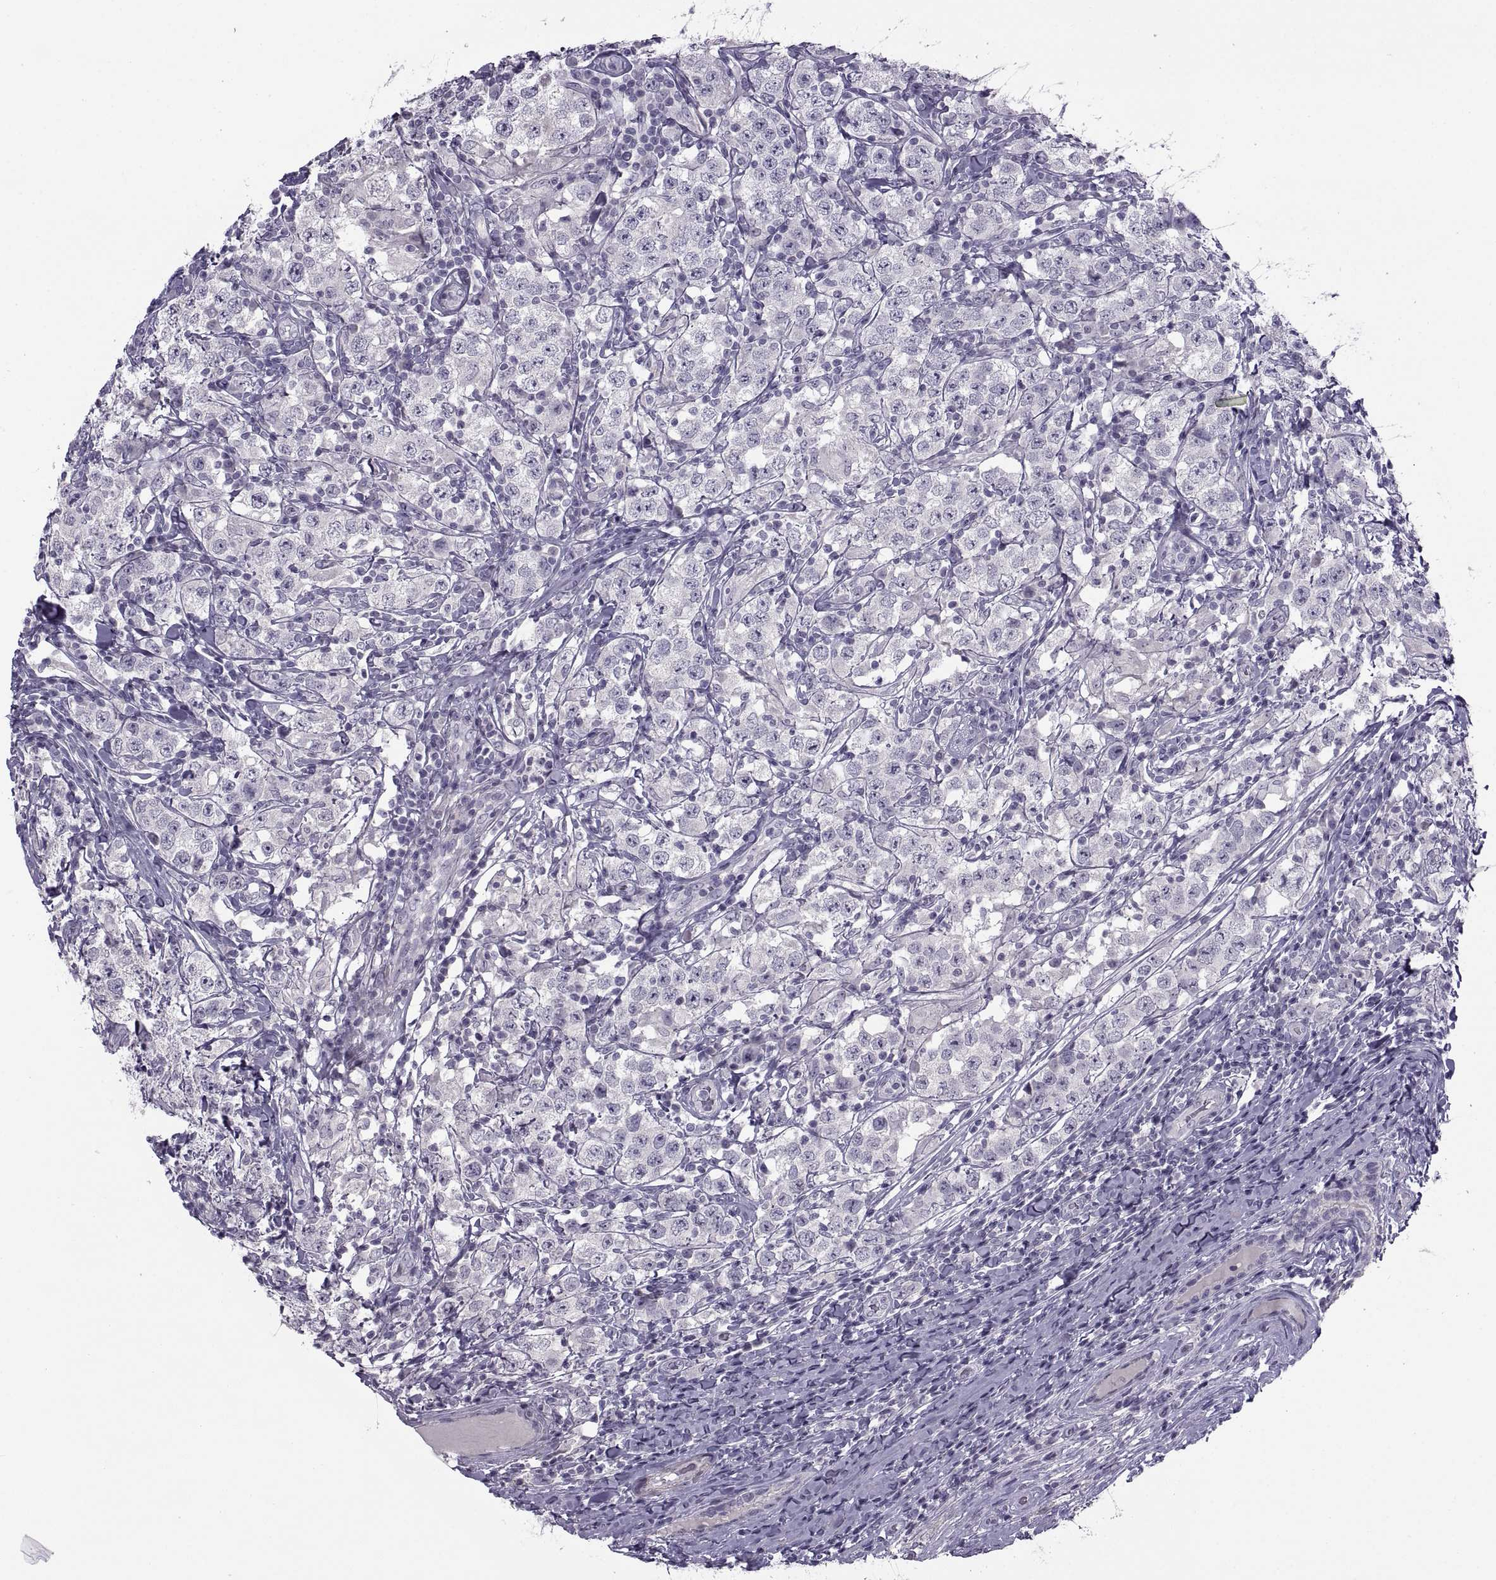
{"staining": {"intensity": "negative", "quantity": "none", "location": "none"}, "tissue": "testis cancer", "cell_type": "Tumor cells", "image_type": "cancer", "snomed": [{"axis": "morphology", "description": "Seminoma, NOS"}, {"axis": "morphology", "description": "Carcinoma, Embryonal, NOS"}, {"axis": "topography", "description": "Testis"}], "caption": "Immunohistochemistry photomicrograph of testis cancer stained for a protein (brown), which displays no expression in tumor cells.", "gene": "BSPH1", "patient": {"sex": "male", "age": 41}}